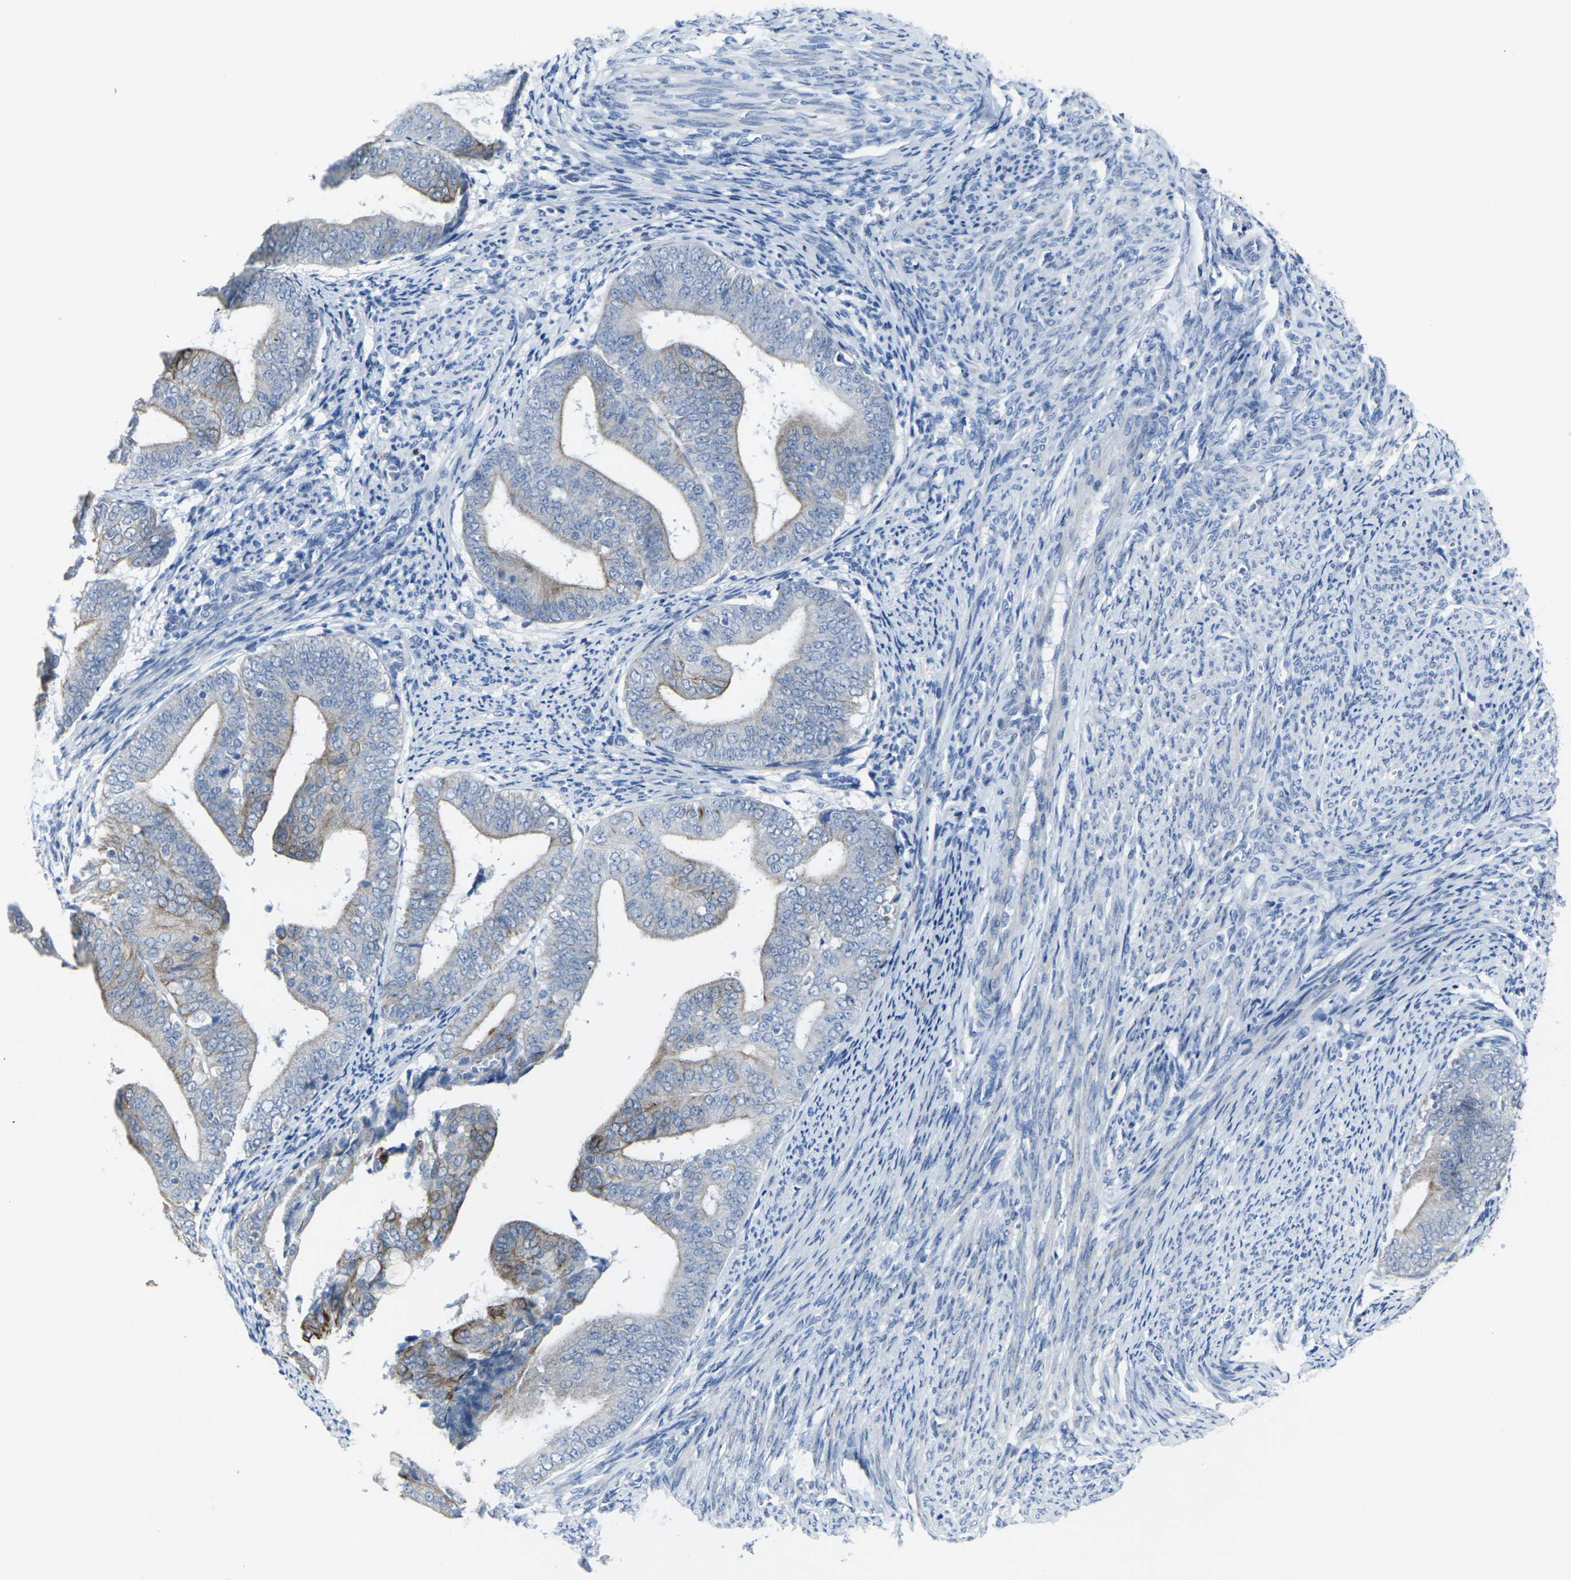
{"staining": {"intensity": "strong", "quantity": "<25%", "location": "cytoplasmic/membranous"}, "tissue": "endometrial cancer", "cell_type": "Tumor cells", "image_type": "cancer", "snomed": [{"axis": "morphology", "description": "Adenocarcinoma, NOS"}, {"axis": "topography", "description": "Endometrium"}], "caption": "Human adenocarcinoma (endometrial) stained with a protein marker demonstrates strong staining in tumor cells.", "gene": "ANKRD46", "patient": {"sex": "female", "age": 63}}